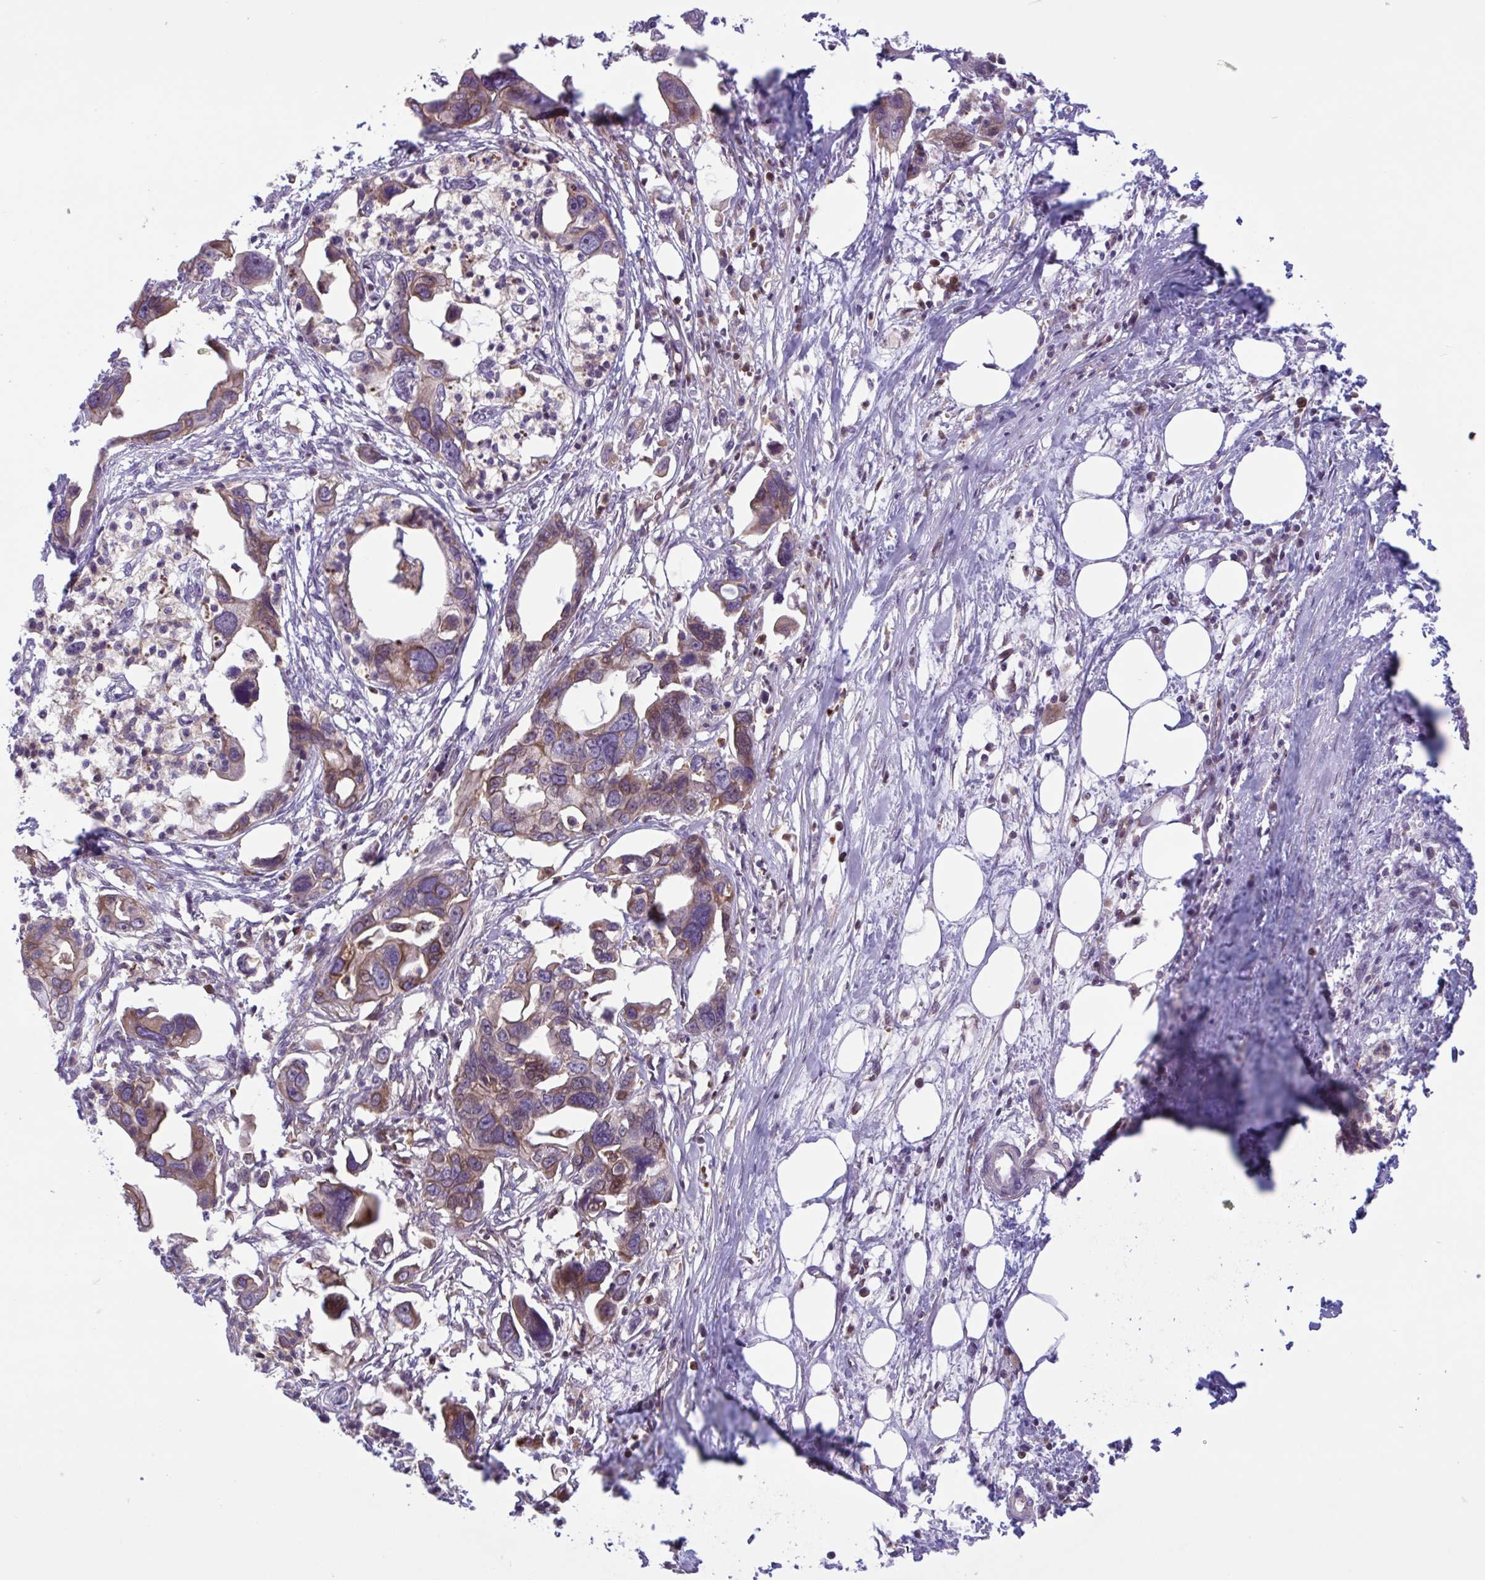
{"staining": {"intensity": "weak", "quantity": ">75%", "location": "cytoplasmic/membranous"}, "tissue": "pancreatic cancer", "cell_type": "Tumor cells", "image_type": "cancer", "snomed": [{"axis": "morphology", "description": "Adenocarcinoma, NOS"}, {"axis": "topography", "description": "Pancreas"}], "caption": "Adenocarcinoma (pancreatic) stained for a protein reveals weak cytoplasmic/membranous positivity in tumor cells.", "gene": "IL1R1", "patient": {"sex": "female", "age": 83}}